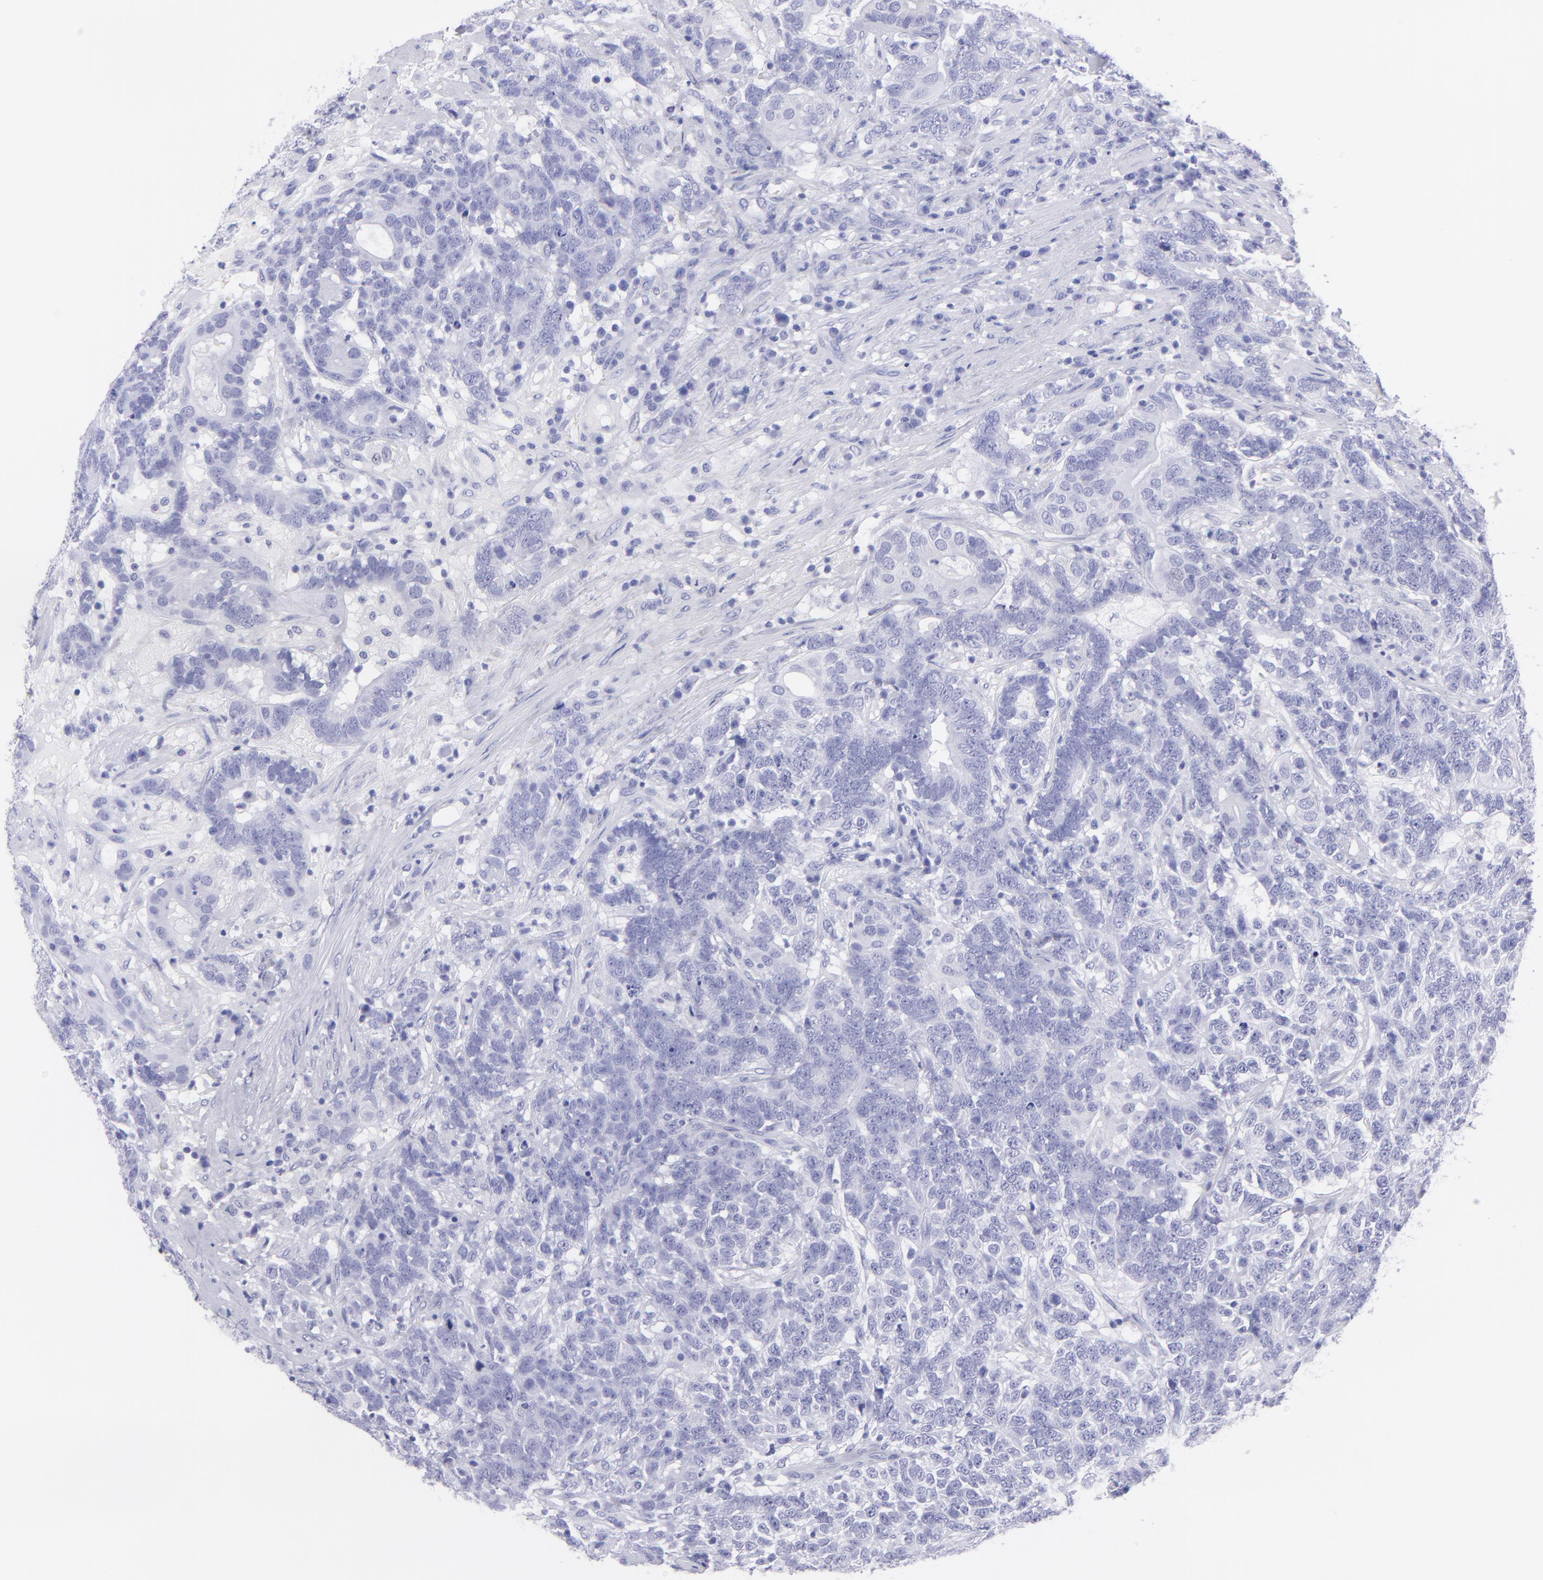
{"staining": {"intensity": "negative", "quantity": "none", "location": "none"}, "tissue": "testis cancer", "cell_type": "Tumor cells", "image_type": "cancer", "snomed": [{"axis": "morphology", "description": "Carcinoma, Embryonal, NOS"}, {"axis": "topography", "description": "Testis"}], "caption": "Immunohistochemistry of testis embryonal carcinoma shows no expression in tumor cells.", "gene": "PIP", "patient": {"sex": "male", "age": 26}}